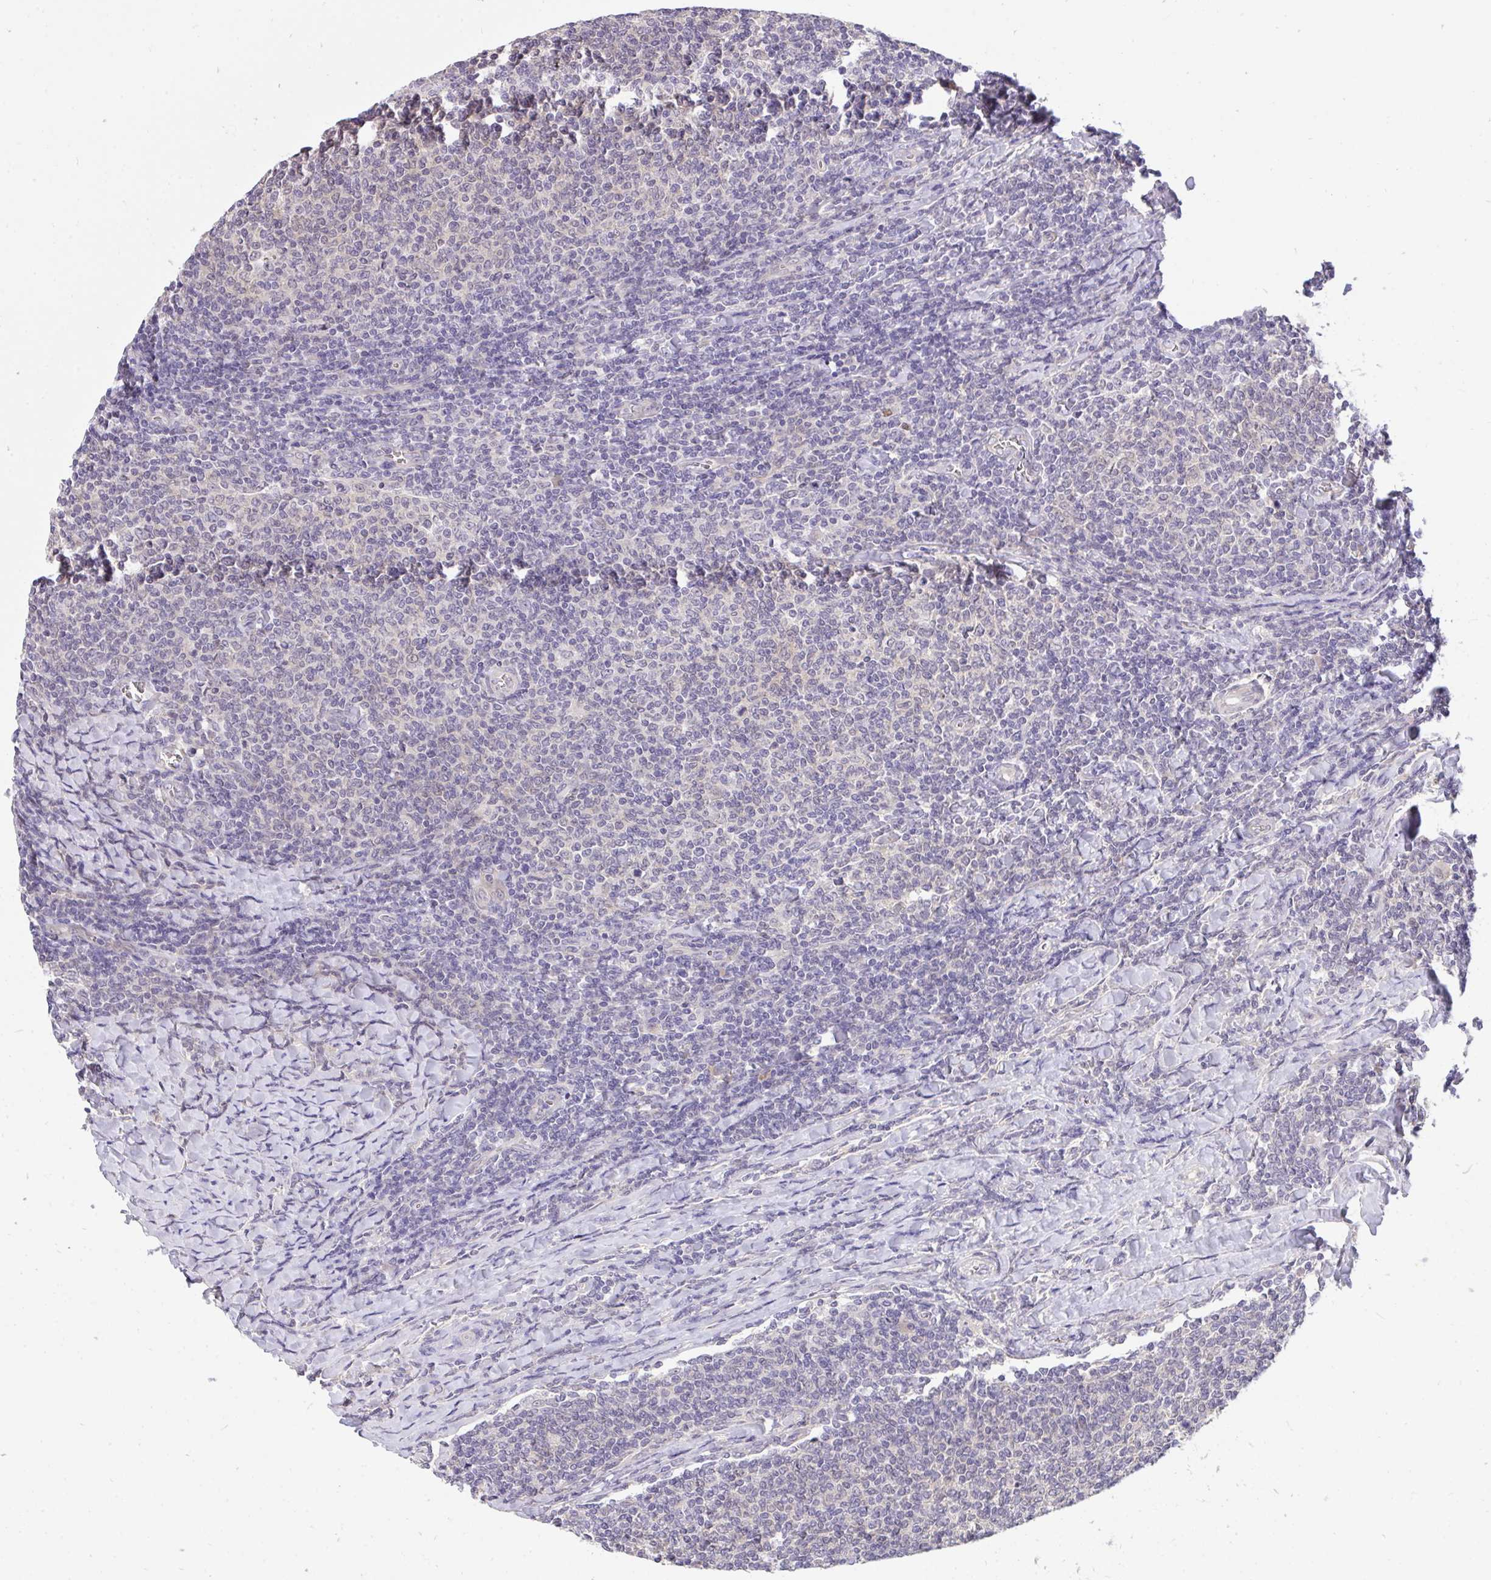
{"staining": {"intensity": "negative", "quantity": "none", "location": "none"}, "tissue": "lymphoma", "cell_type": "Tumor cells", "image_type": "cancer", "snomed": [{"axis": "morphology", "description": "Malignant lymphoma, non-Hodgkin's type, Low grade"}, {"axis": "topography", "description": "Lymph node"}], "caption": "Lymphoma stained for a protein using immunohistochemistry exhibits no expression tumor cells.", "gene": "C19orf54", "patient": {"sex": "male", "age": 52}}